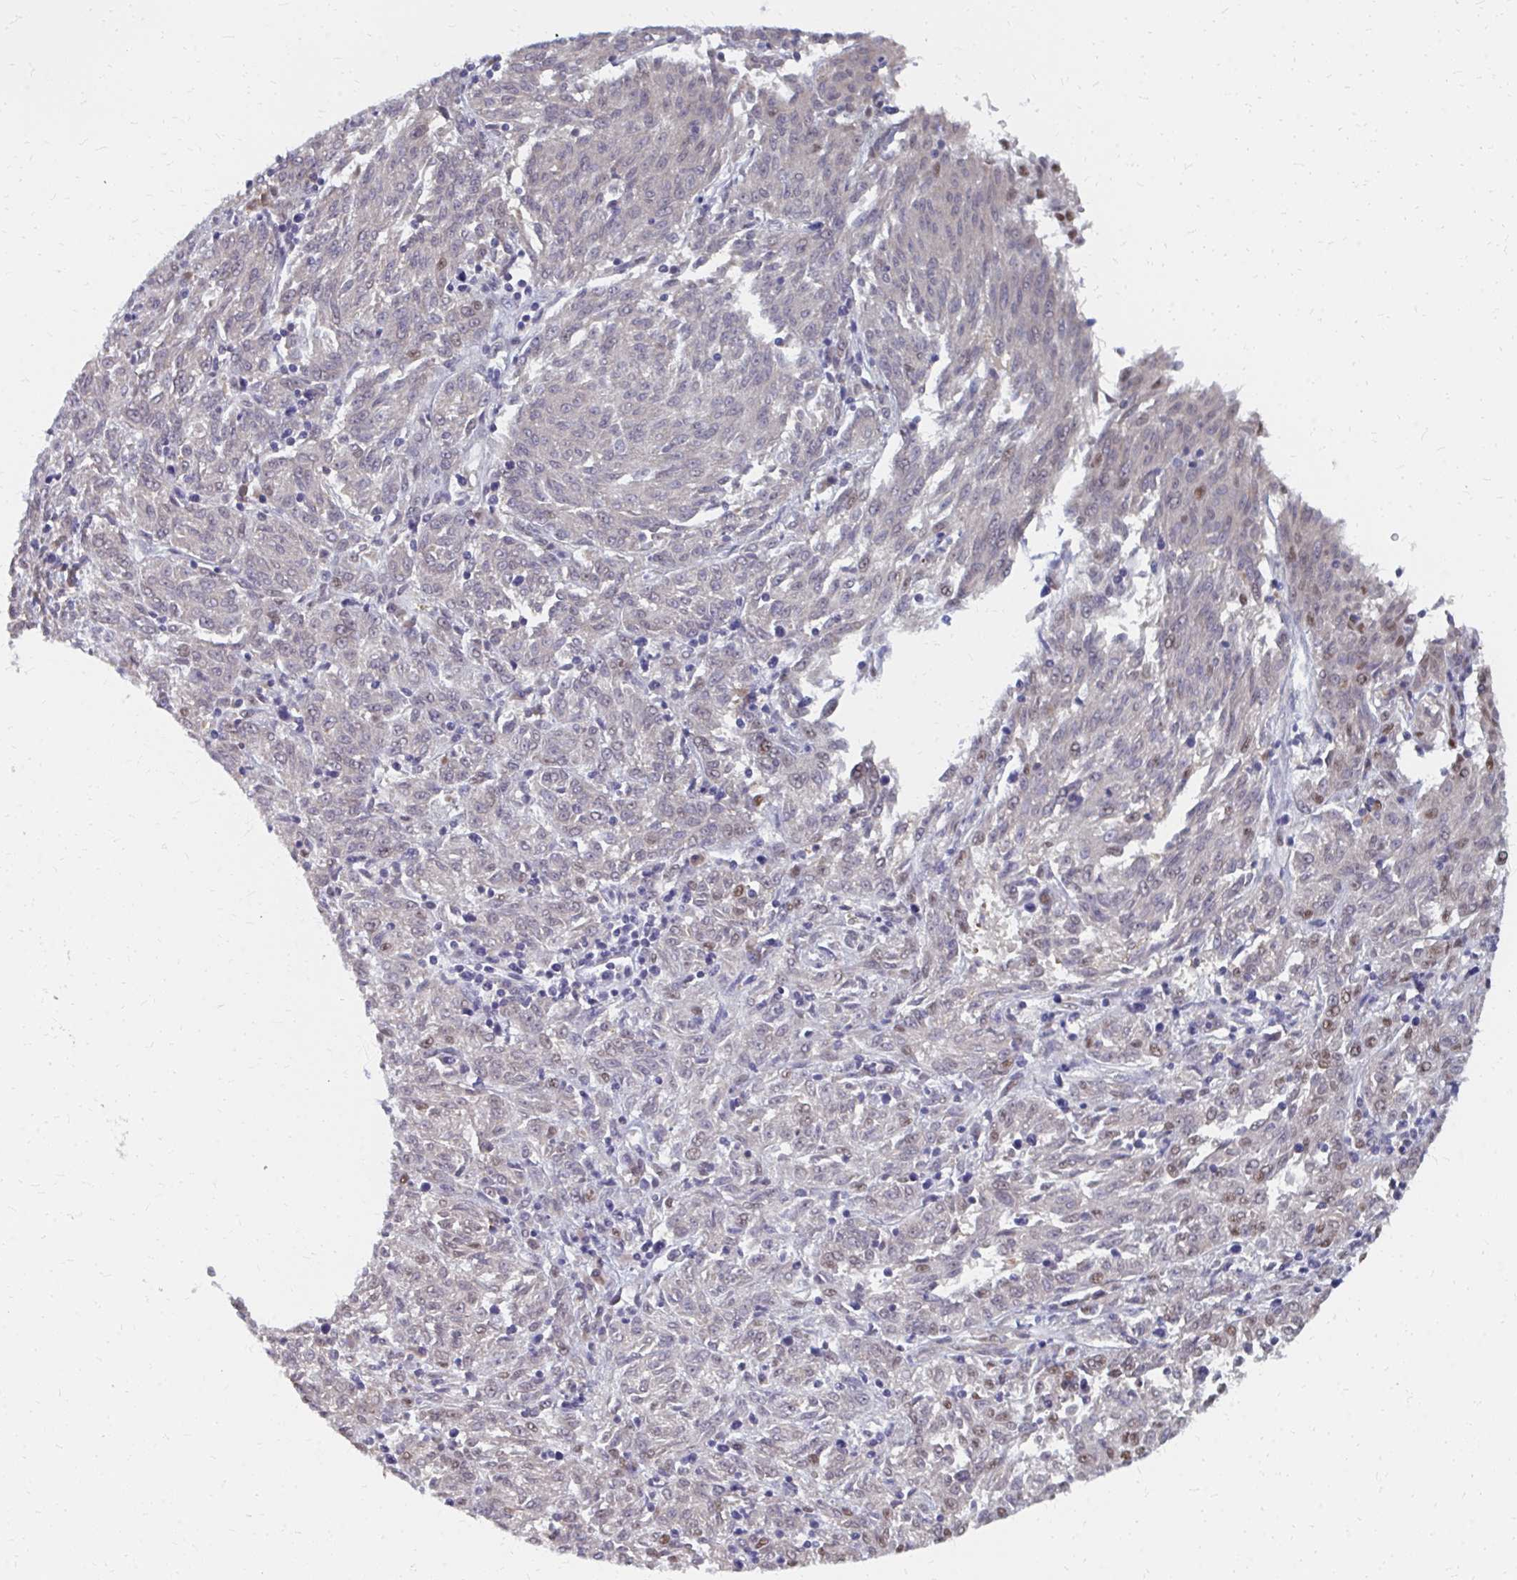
{"staining": {"intensity": "weak", "quantity": "25%-75%", "location": "nuclear"}, "tissue": "melanoma", "cell_type": "Tumor cells", "image_type": "cancer", "snomed": [{"axis": "morphology", "description": "Malignant melanoma, NOS"}, {"axis": "topography", "description": "Skin"}], "caption": "Melanoma was stained to show a protein in brown. There is low levels of weak nuclear positivity in approximately 25%-75% of tumor cells.", "gene": "PLK3", "patient": {"sex": "female", "age": 72}}